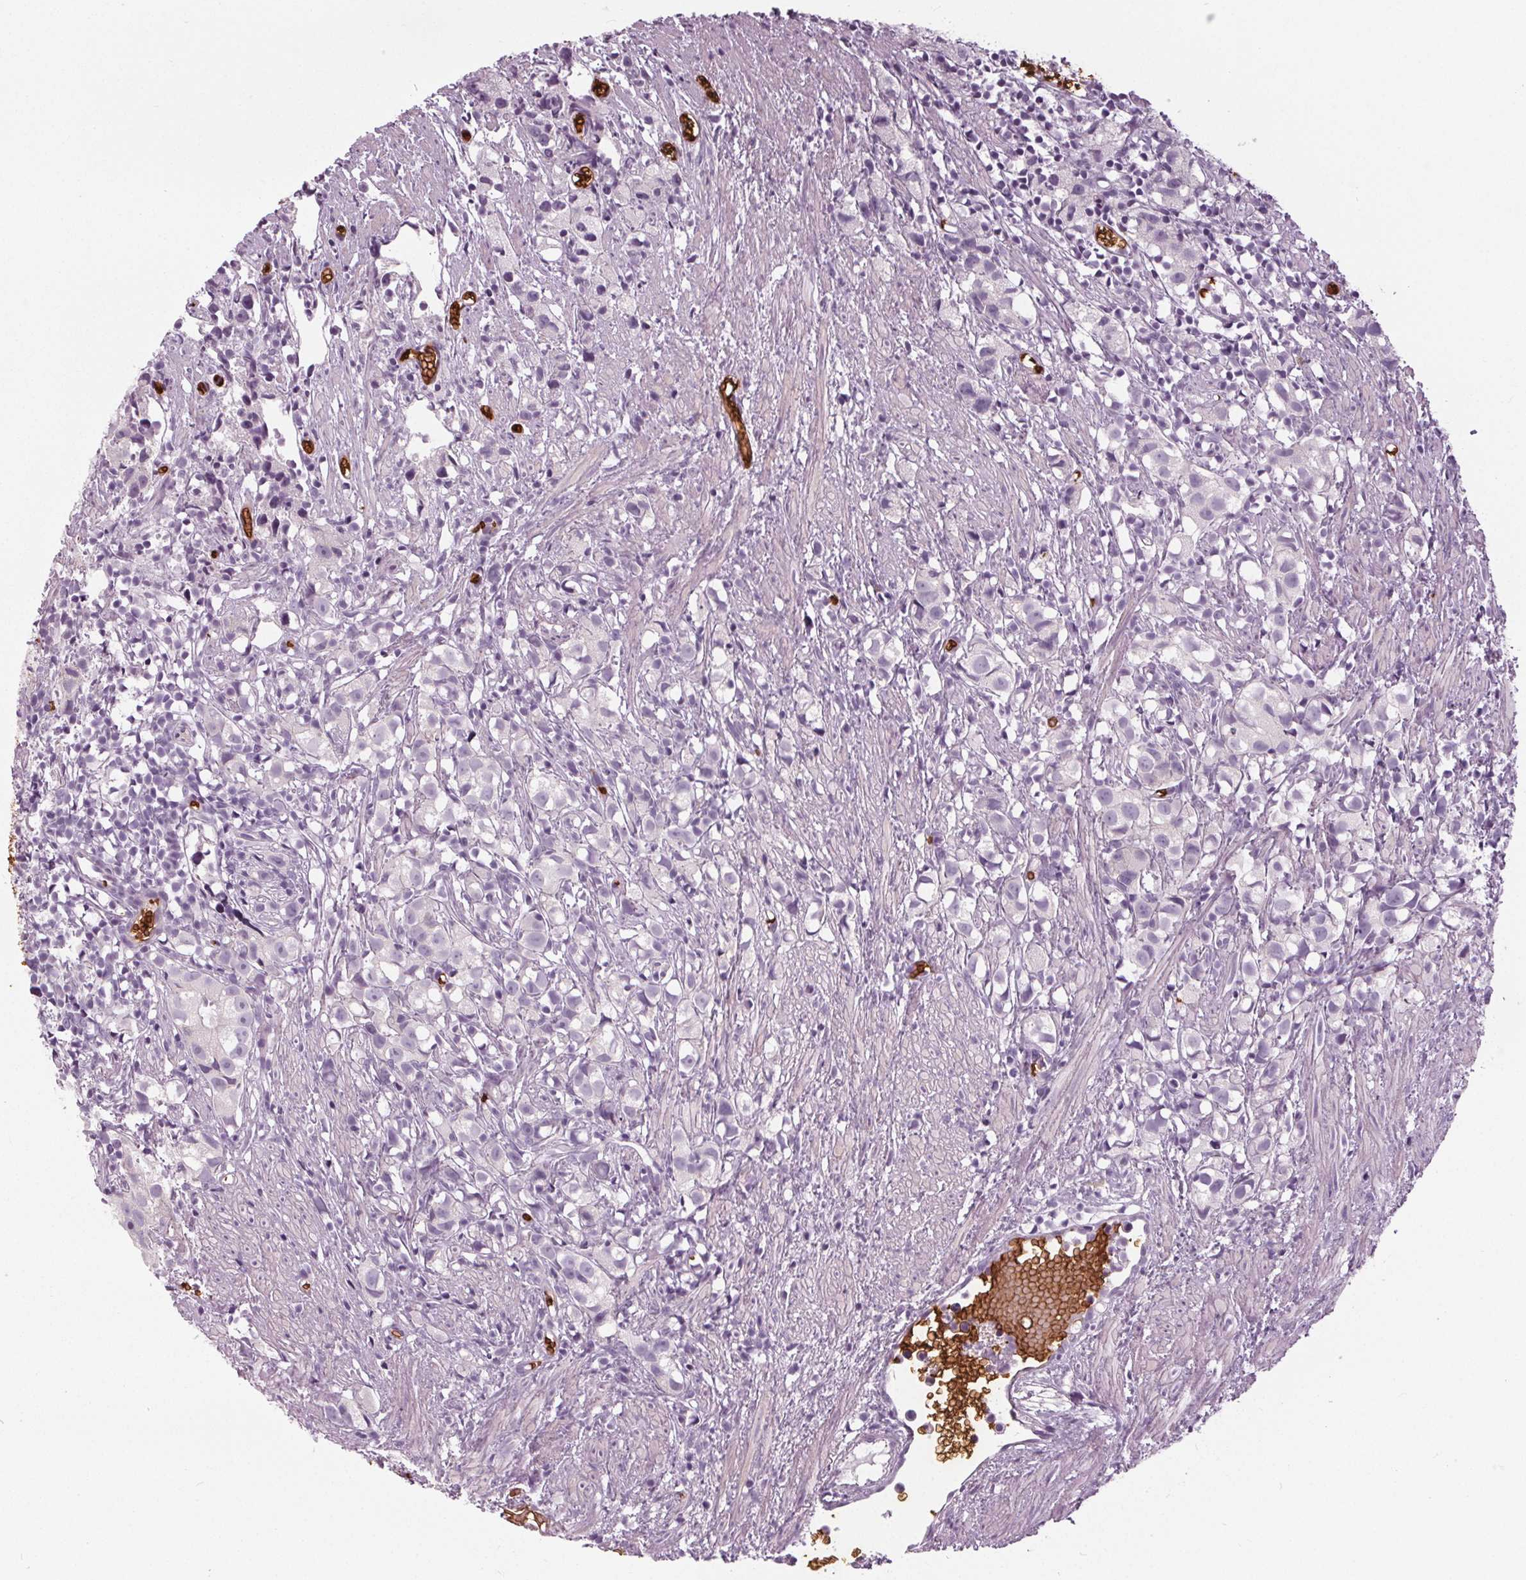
{"staining": {"intensity": "negative", "quantity": "none", "location": "none"}, "tissue": "prostate cancer", "cell_type": "Tumor cells", "image_type": "cancer", "snomed": [{"axis": "morphology", "description": "Adenocarcinoma, High grade"}, {"axis": "topography", "description": "Prostate"}], "caption": "The histopathology image demonstrates no staining of tumor cells in prostate cancer (high-grade adenocarcinoma).", "gene": "SLC4A1", "patient": {"sex": "male", "age": 68}}